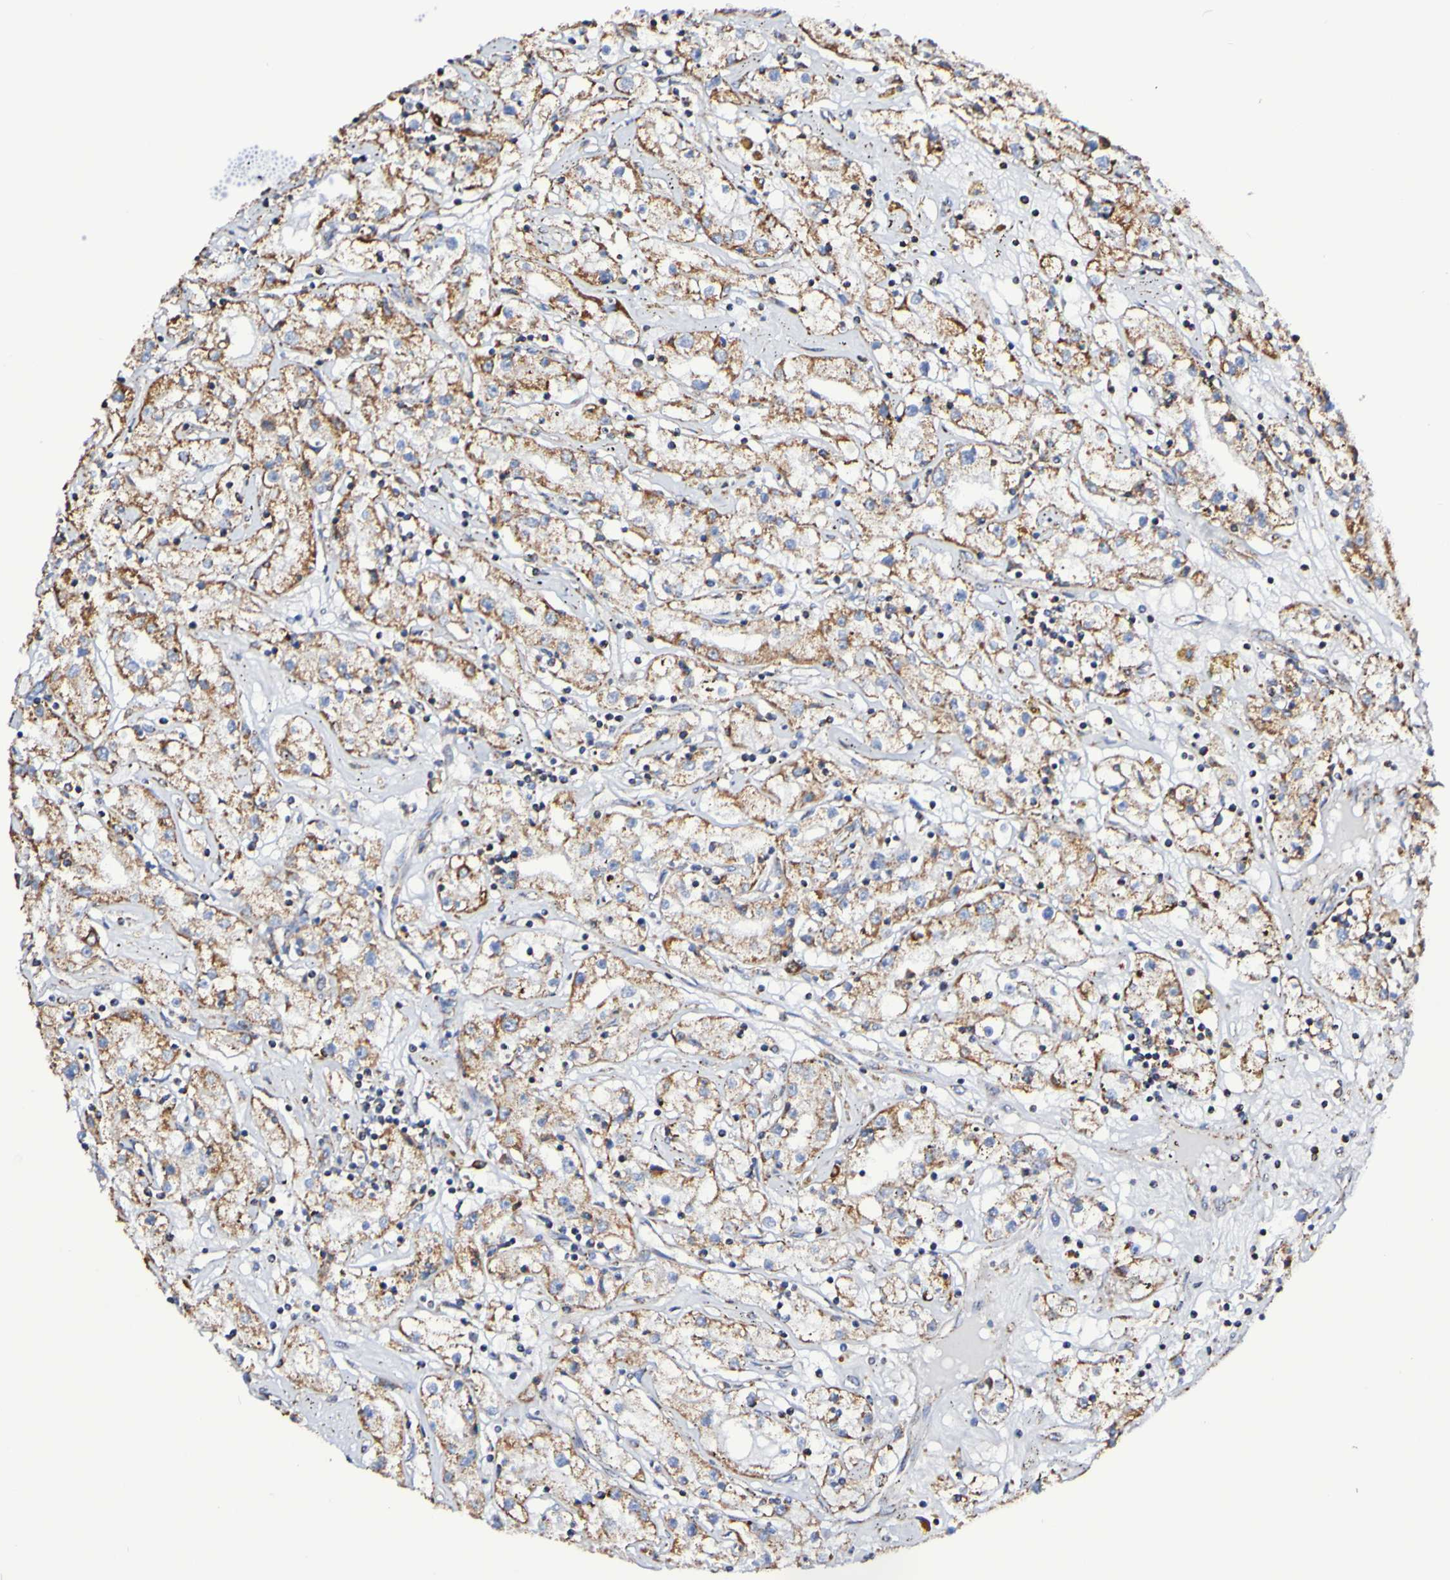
{"staining": {"intensity": "moderate", "quantity": ">75%", "location": "cytoplasmic/membranous"}, "tissue": "renal cancer", "cell_type": "Tumor cells", "image_type": "cancer", "snomed": [{"axis": "morphology", "description": "Adenocarcinoma, NOS"}, {"axis": "topography", "description": "Kidney"}], "caption": "Tumor cells exhibit medium levels of moderate cytoplasmic/membranous positivity in approximately >75% of cells in human renal adenocarcinoma. The staining was performed using DAB, with brown indicating positive protein expression. Nuclei are stained blue with hematoxylin.", "gene": "IL18R1", "patient": {"sex": "male", "age": 56}}